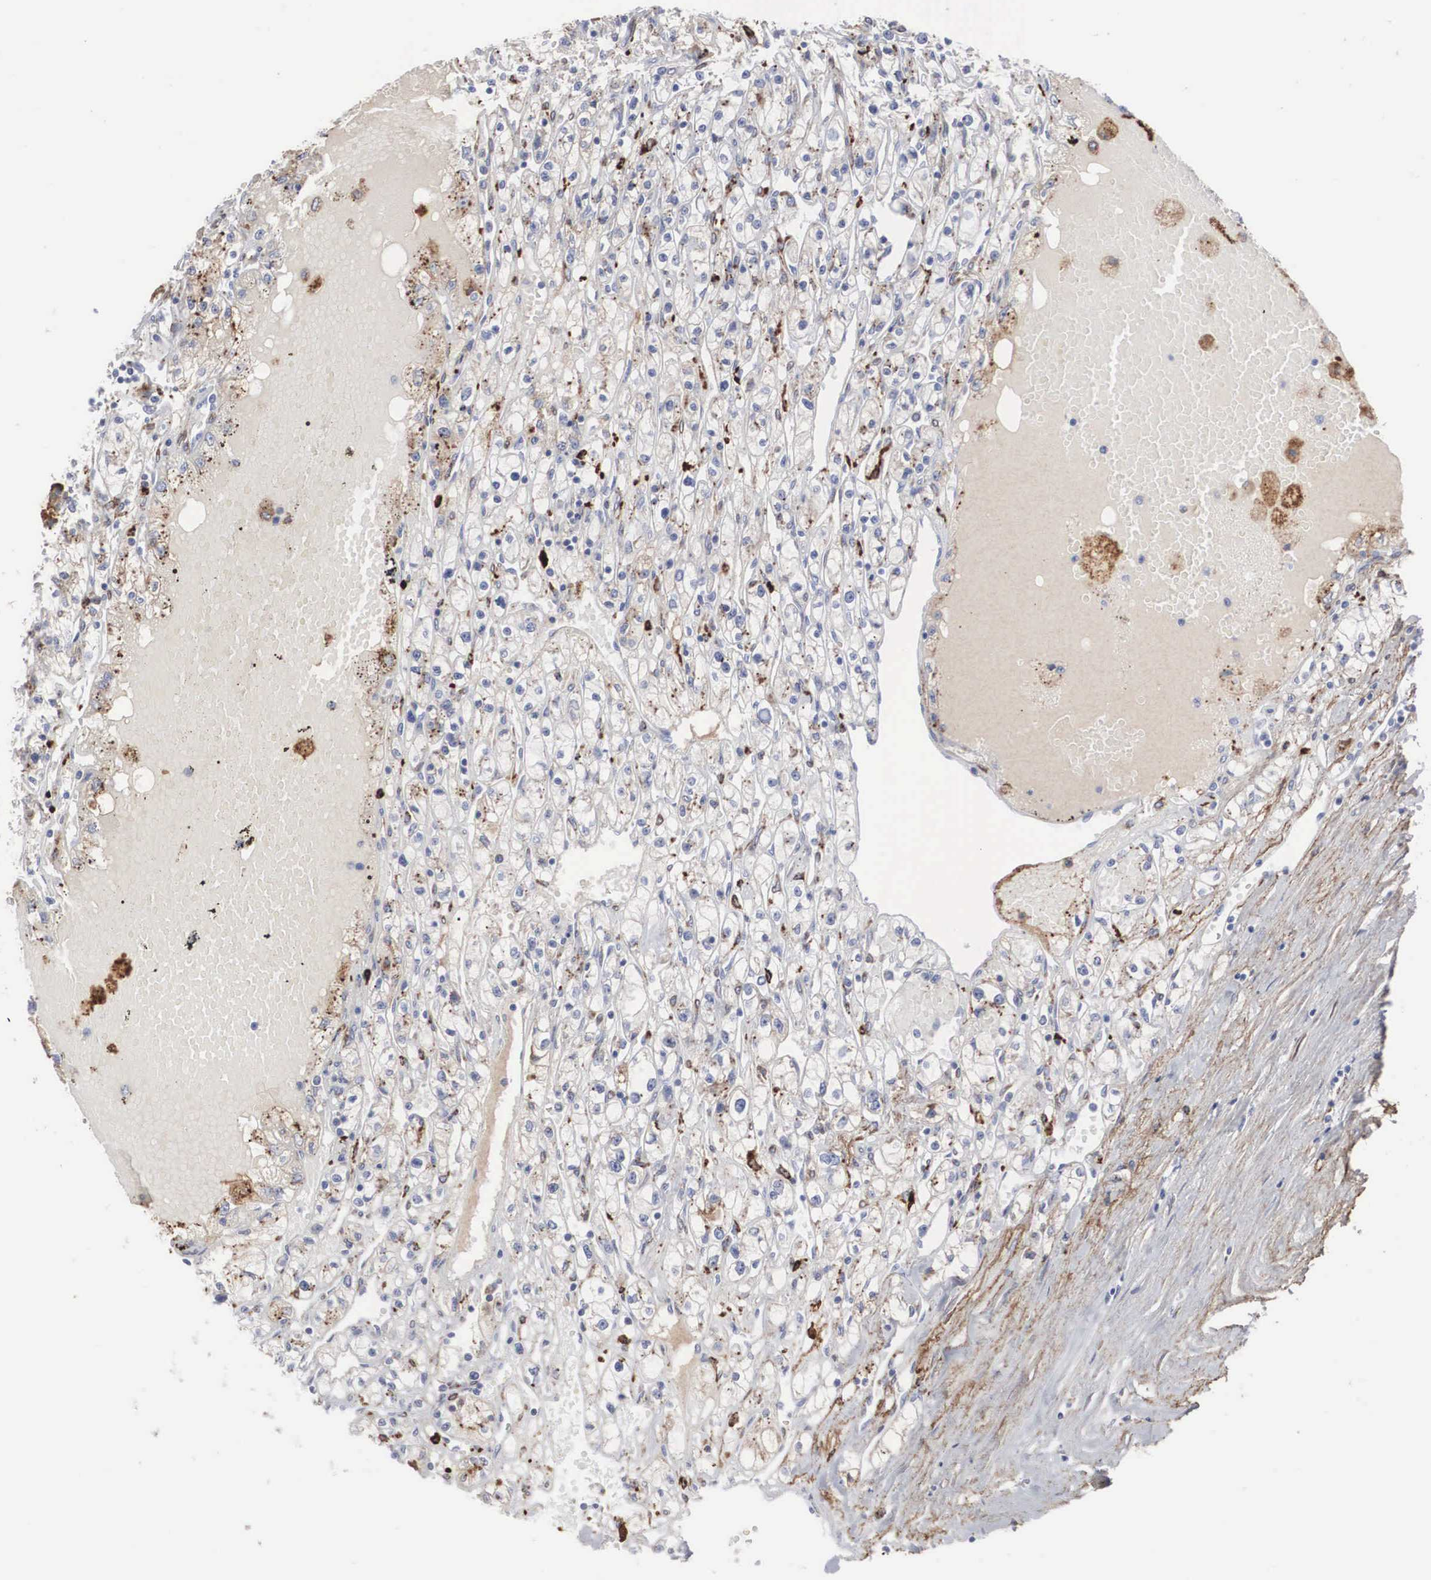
{"staining": {"intensity": "moderate", "quantity": "25%-75%", "location": "cytoplasmic/membranous"}, "tissue": "renal cancer", "cell_type": "Tumor cells", "image_type": "cancer", "snomed": [{"axis": "morphology", "description": "Adenocarcinoma, NOS"}, {"axis": "topography", "description": "Kidney"}], "caption": "Renal cancer (adenocarcinoma) was stained to show a protein in brown. There is medium levels of moderate cytoplasmic/membranous staining in approximately 25%-75% of tumor cells. (Stains: DAB in brown, nuclei in blue, Microscopy: brightfield microscopy at high magnification).", "gene": "LGALS3BP", "patient": {"sex": "male", "age": 56}}